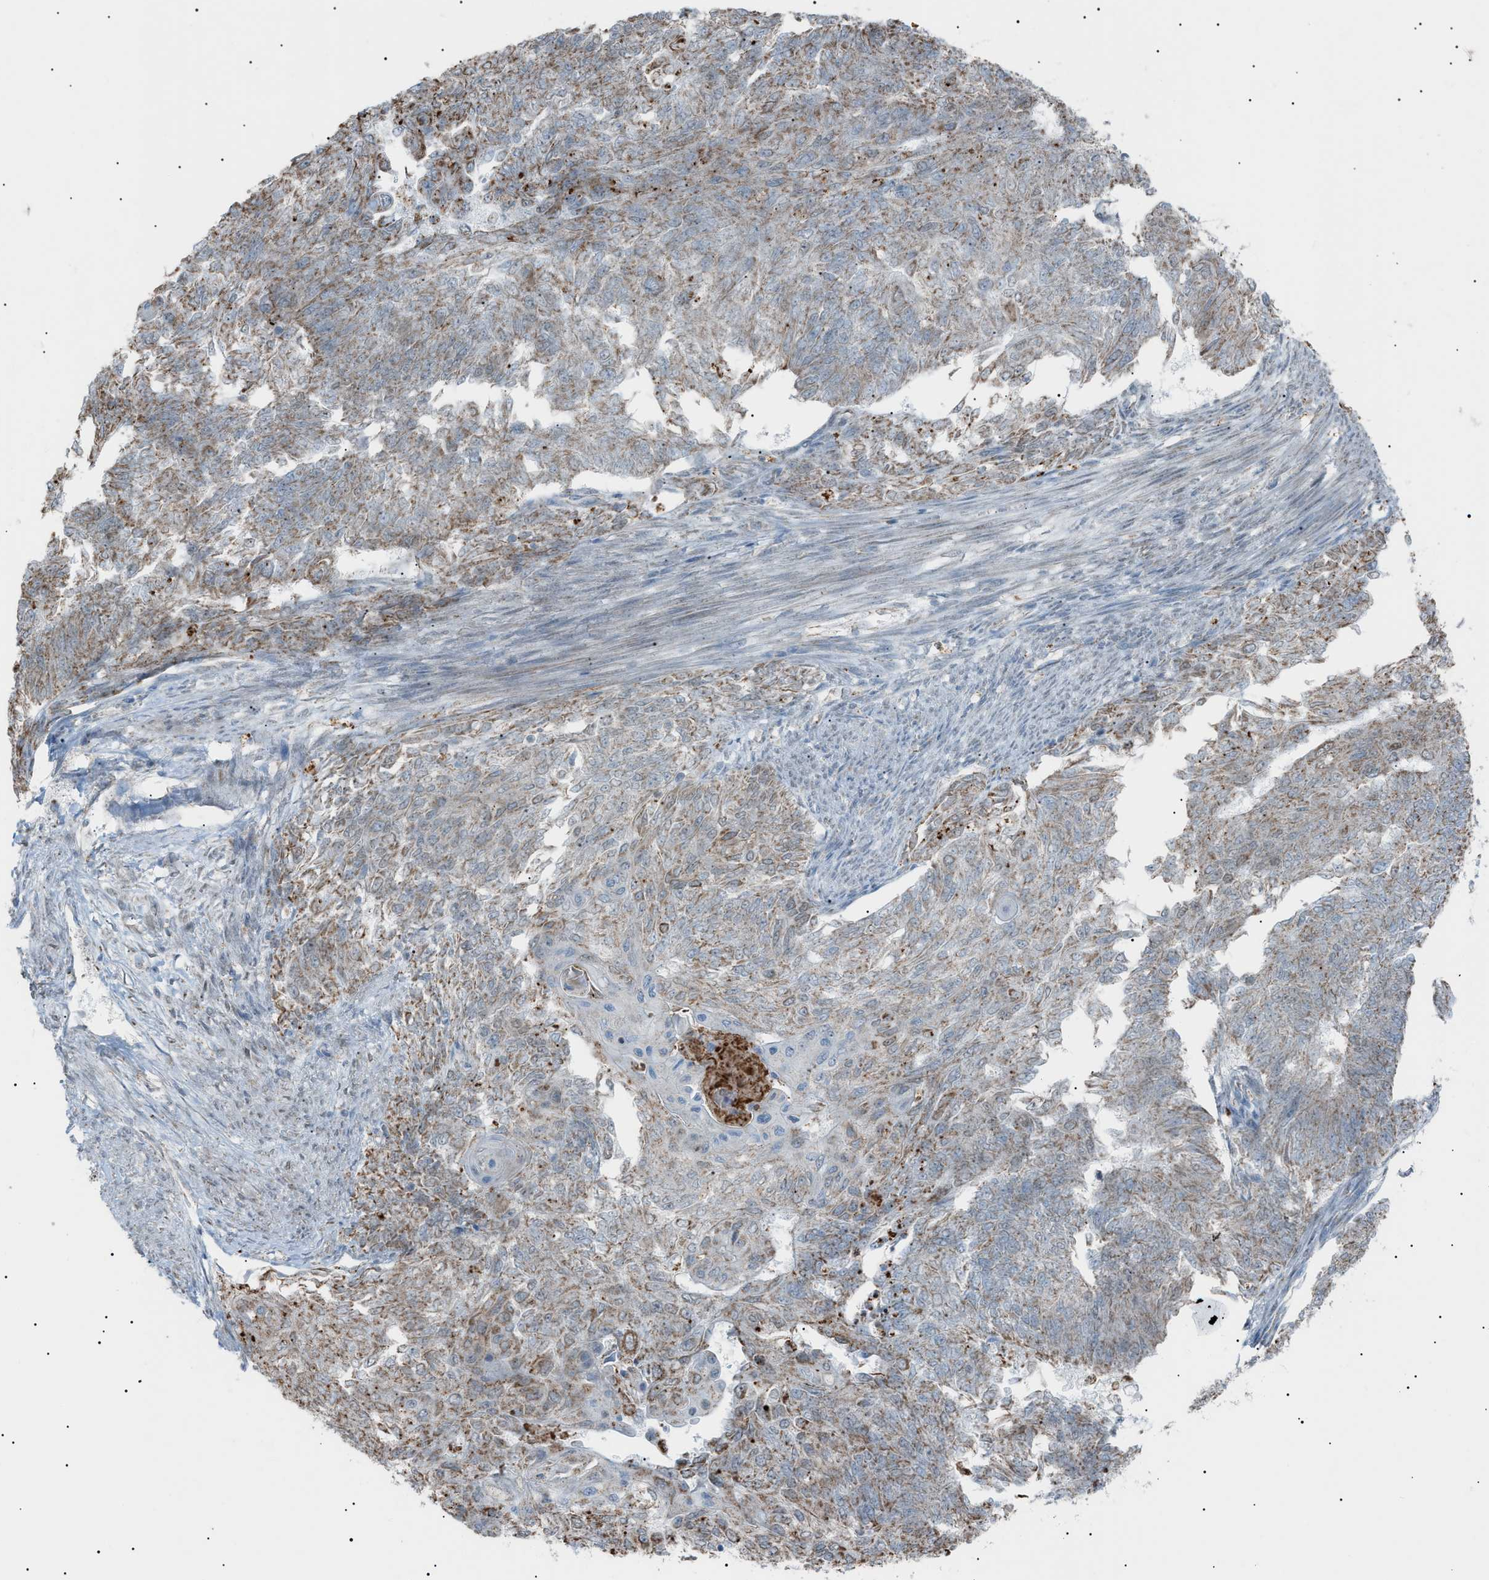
{"staining": {"intensity": "weak", "quantity": ">75%", "location": "cytoplasmic/membranous"}, "tissue": "endometrial cancer", "cell_type": "Tumor cells", "image_type": "cancer", "snomed": [{"axis": "morphology", "description": "Adenocarcinoma, NOS"}, {"axis": "topography", "description": "Endometrium"}], "caption": "Endometrial cancer tissue exhibits weak cytoplasmic/membranous positivity in about >75% of tumor cells, visualized by immunohistochemistry.", "gene": "ZNF516", "patient": {"sex": "female", "age": 32}}